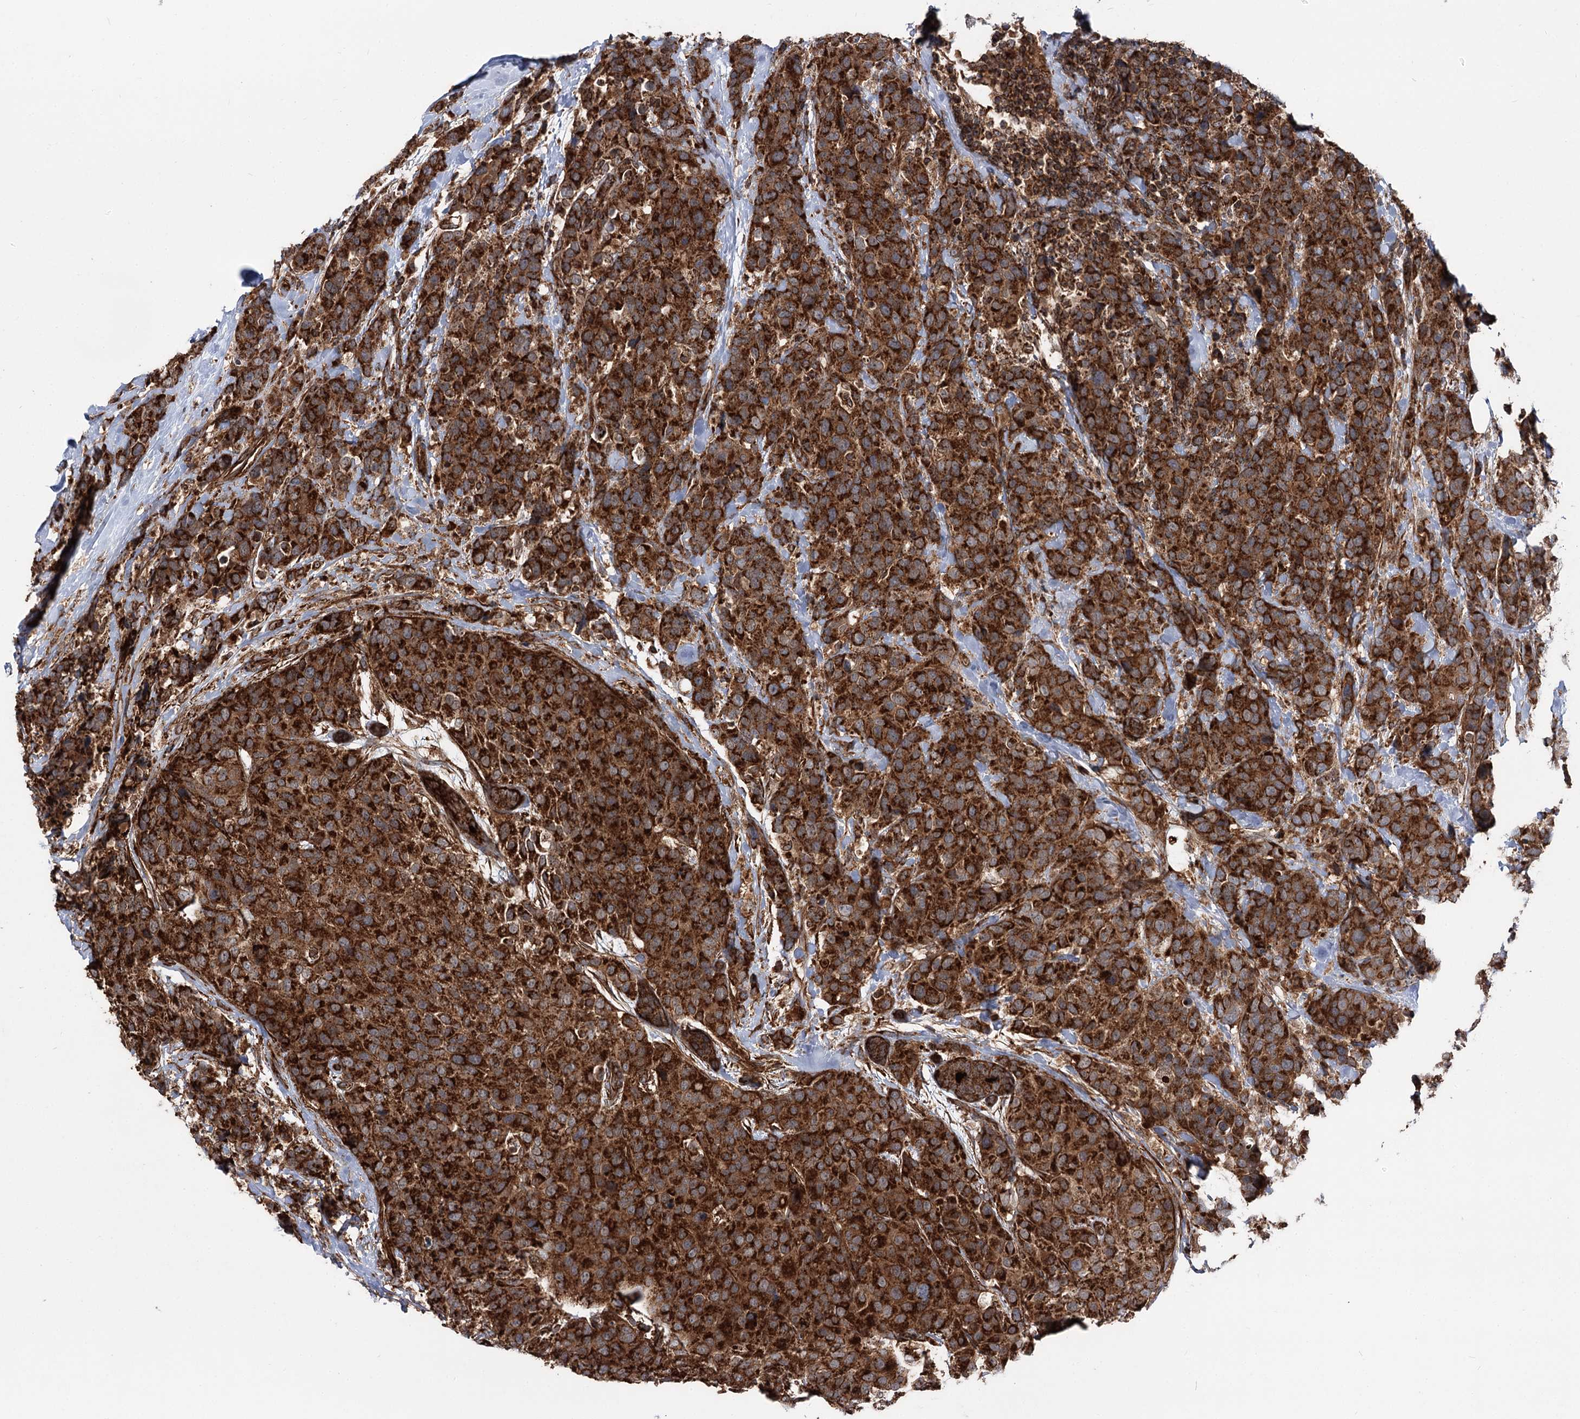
{"staining": {"intensity": "strong", "quantity": ">75%", "location": "cytoplasmic/membranous"}, "tissue": "breast cancer", "cell_type": "Tumor cells", "image_type": "cancer", "snomed": [{"axis": "morphology", "description": "Lobular carcinoma"}, {"axis": "topography", "description": "Breast"}], "caption": "Human lobular carcinoma (breast) stained for a protein (brown) exhibits strong cytoplasmic/membranous positive positivity in about >75% of tumor cells.", "gene": "FGFR1OP2", "patient": {"sex": "female", "age": 59}}